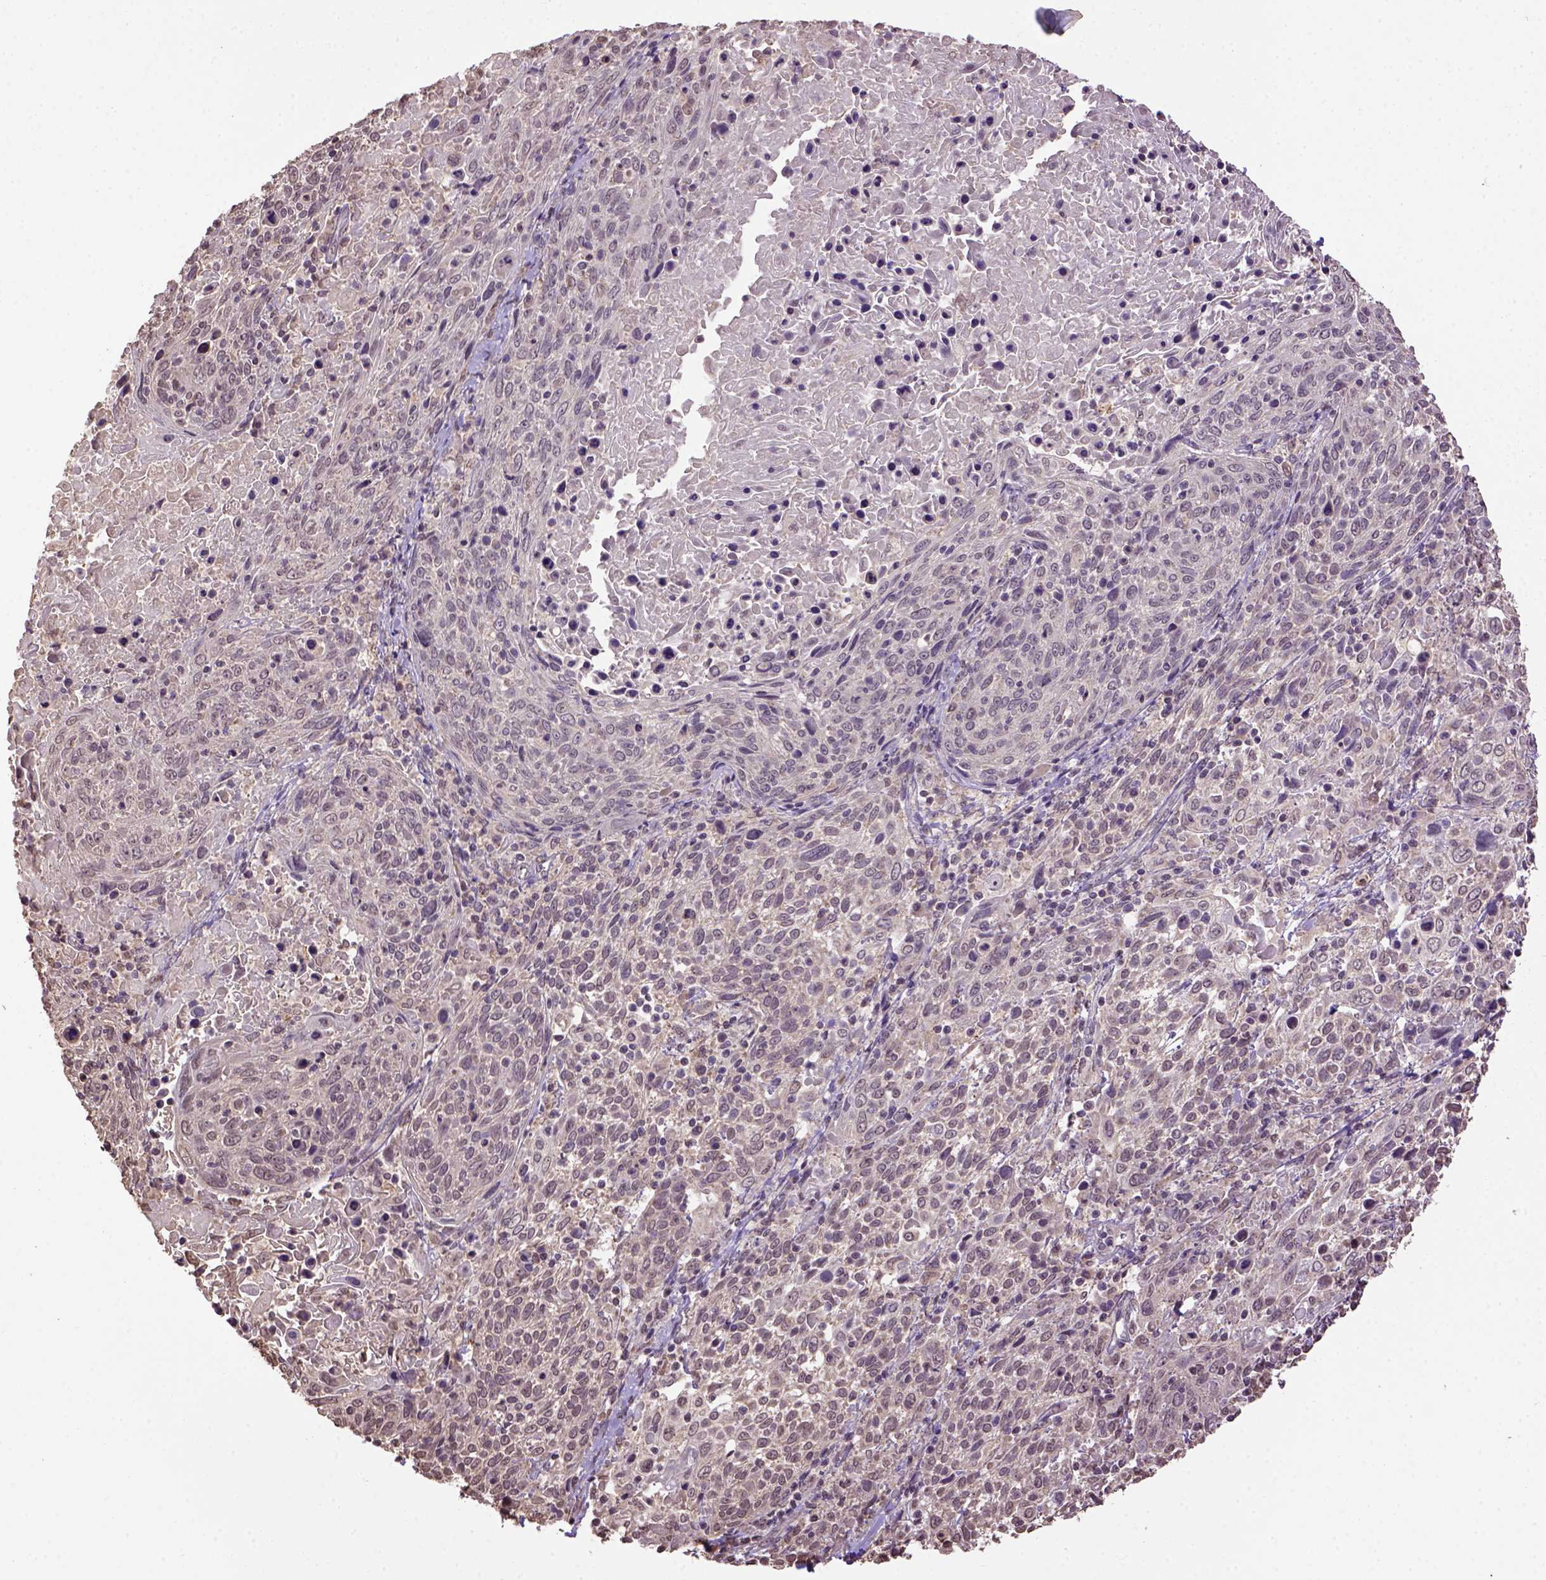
{"staining": {"intensity": "negative", "quantity": "none", "location": "none"}, "tissue": "cervical cancer", "cell_type": "Tumor cells", "image_type": "cancer", "snomed": [{"axis": "morphology", "description": "Squamous cell carcinoma, NOS"}, {"axis": "topography", "description": "Cervix"}], "caption": "Immunohistochemistry of cervical cancer demonstrates no staining in tumor cells.", "gene": "WDR17", "patient": {"sex": "female", "age": 61}}